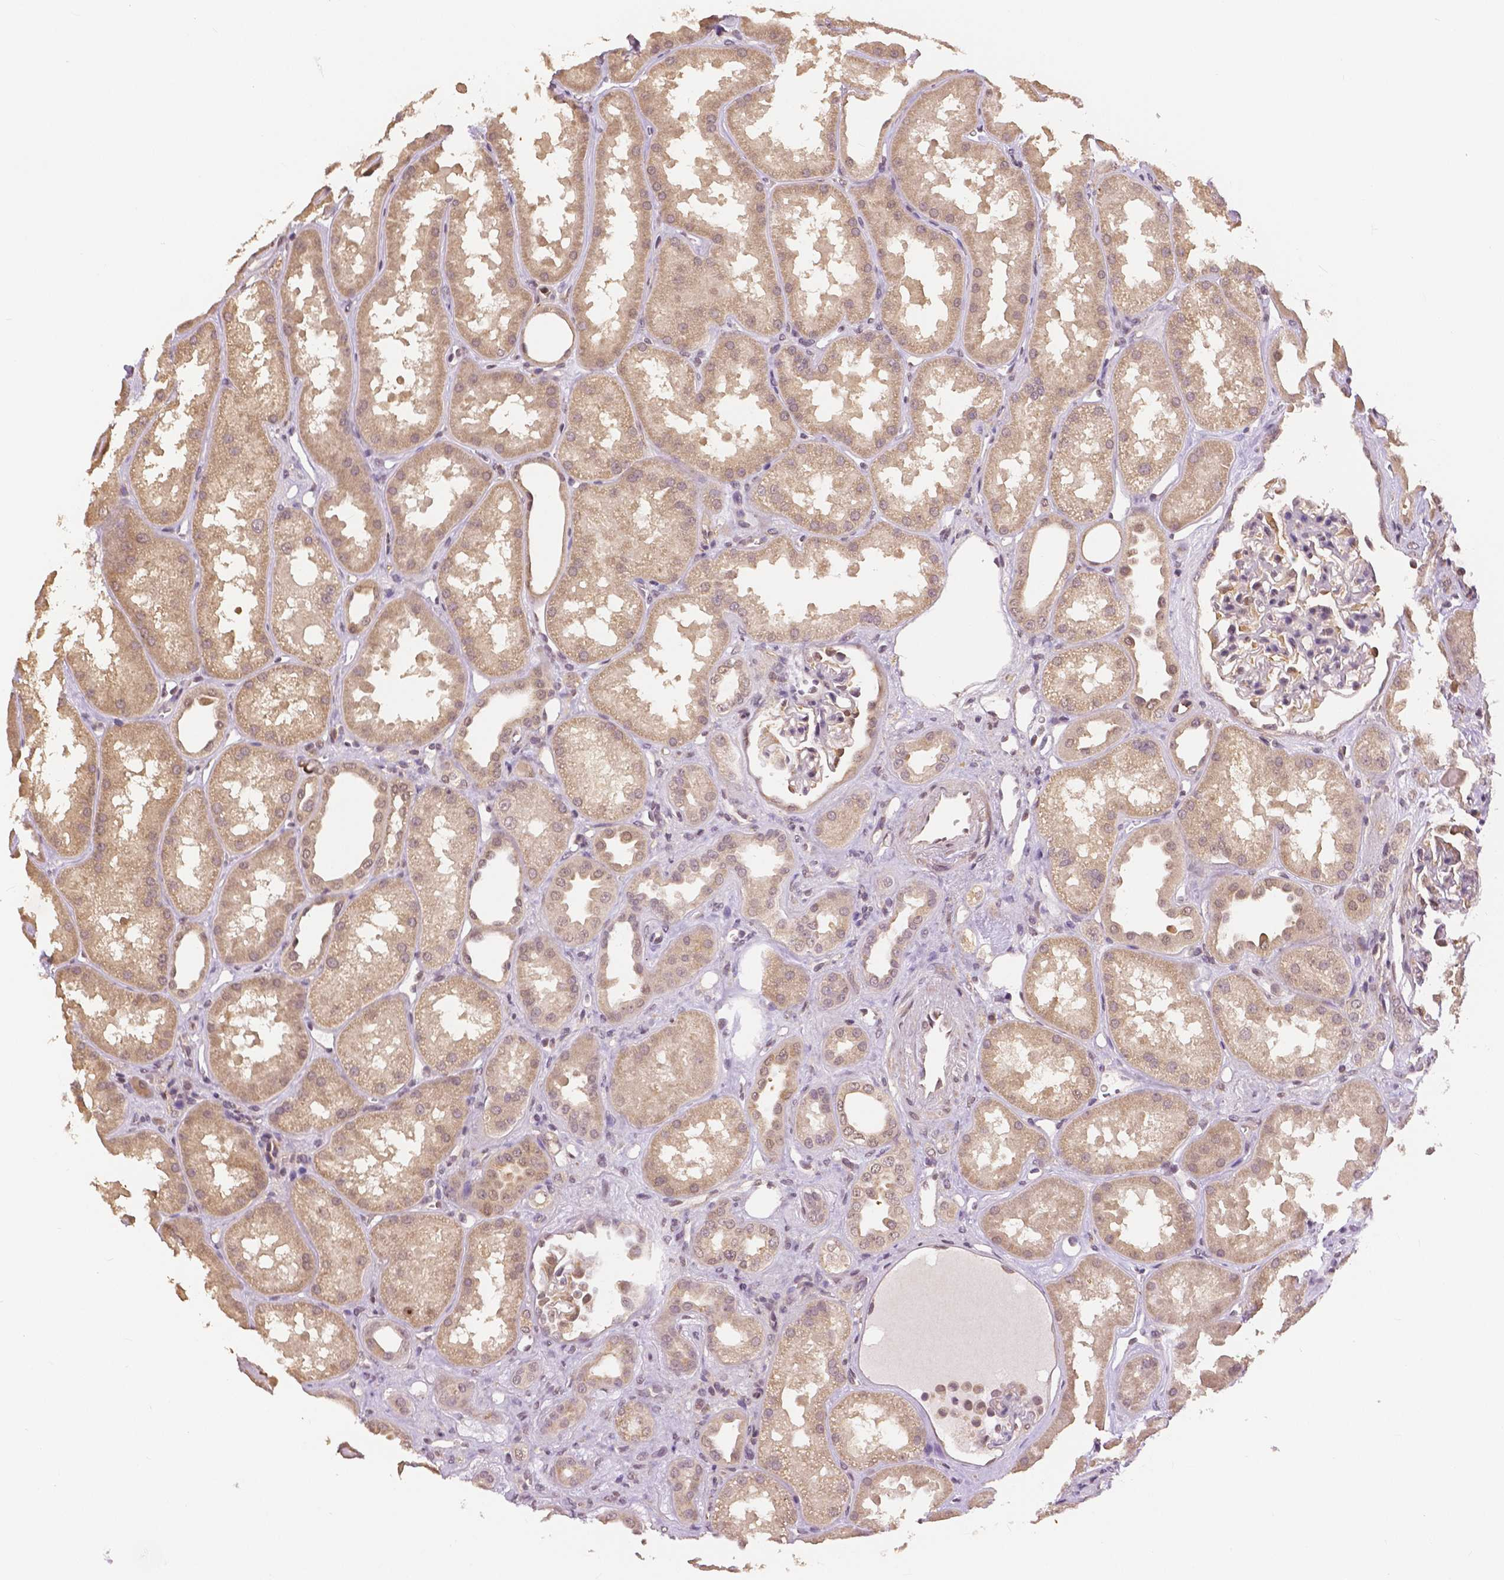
{"staining": {"intensity": "moderate", "quantity": "<25%", "location": "nuclear"}, "tissue": "kidney", "cell_type": "Cells in glomeruli", "image_type": "normal", "snomed": [{"axis": "morphology", "description": "Normal tissue, NOS"}, {"axis": "topography", "description": "Kidney"}], "caption": "Immunohistochemical staining of normal human kidney shows low levels of moderate nuclear expression in approximately <25% of cells in glomeruli.", "gene": "MAP1LC3B", "patient": {"sex": "male", "age": 61}}